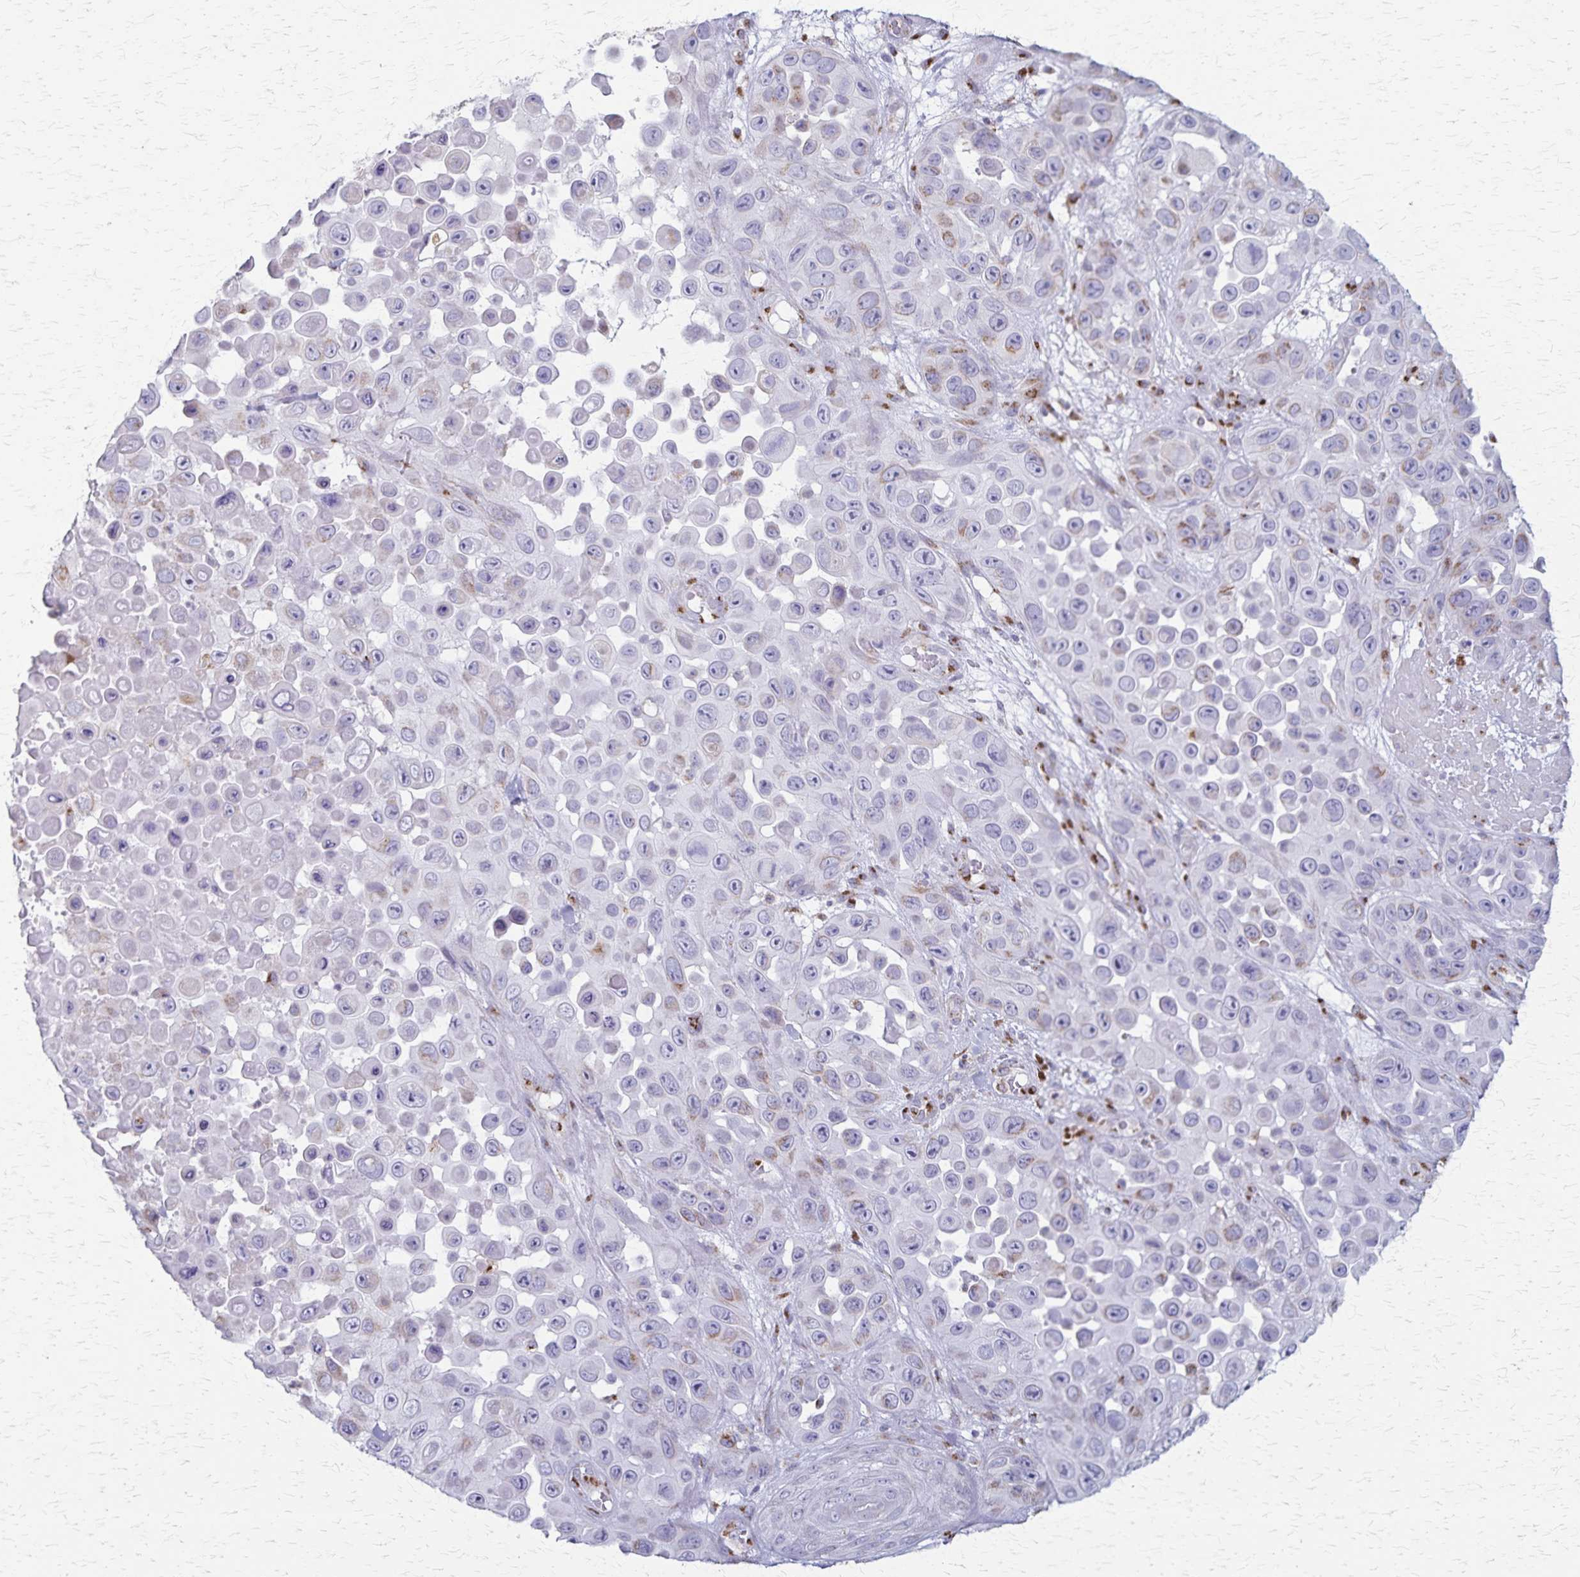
{"staining": {"intensity": "negative", "quantity": "none", "location": "none"}, "tissue": "skin cancer", "cell_type": "Tumor cells", "image_type": "cancer", "snomed": [{"axis": "morphology", "description": "Squamous cell carcinoma, NOS"}, {"axis": "topography", "description": "Skin"}], "caption": "An immunohistochemistry photomicrograph of skin squamous cell carcinoma is shown. There is no staining in tumor cells of skin squamous cell carcinoma.", "gene": "MCFD2", "patient": {"sex": "male", "age": 81}}